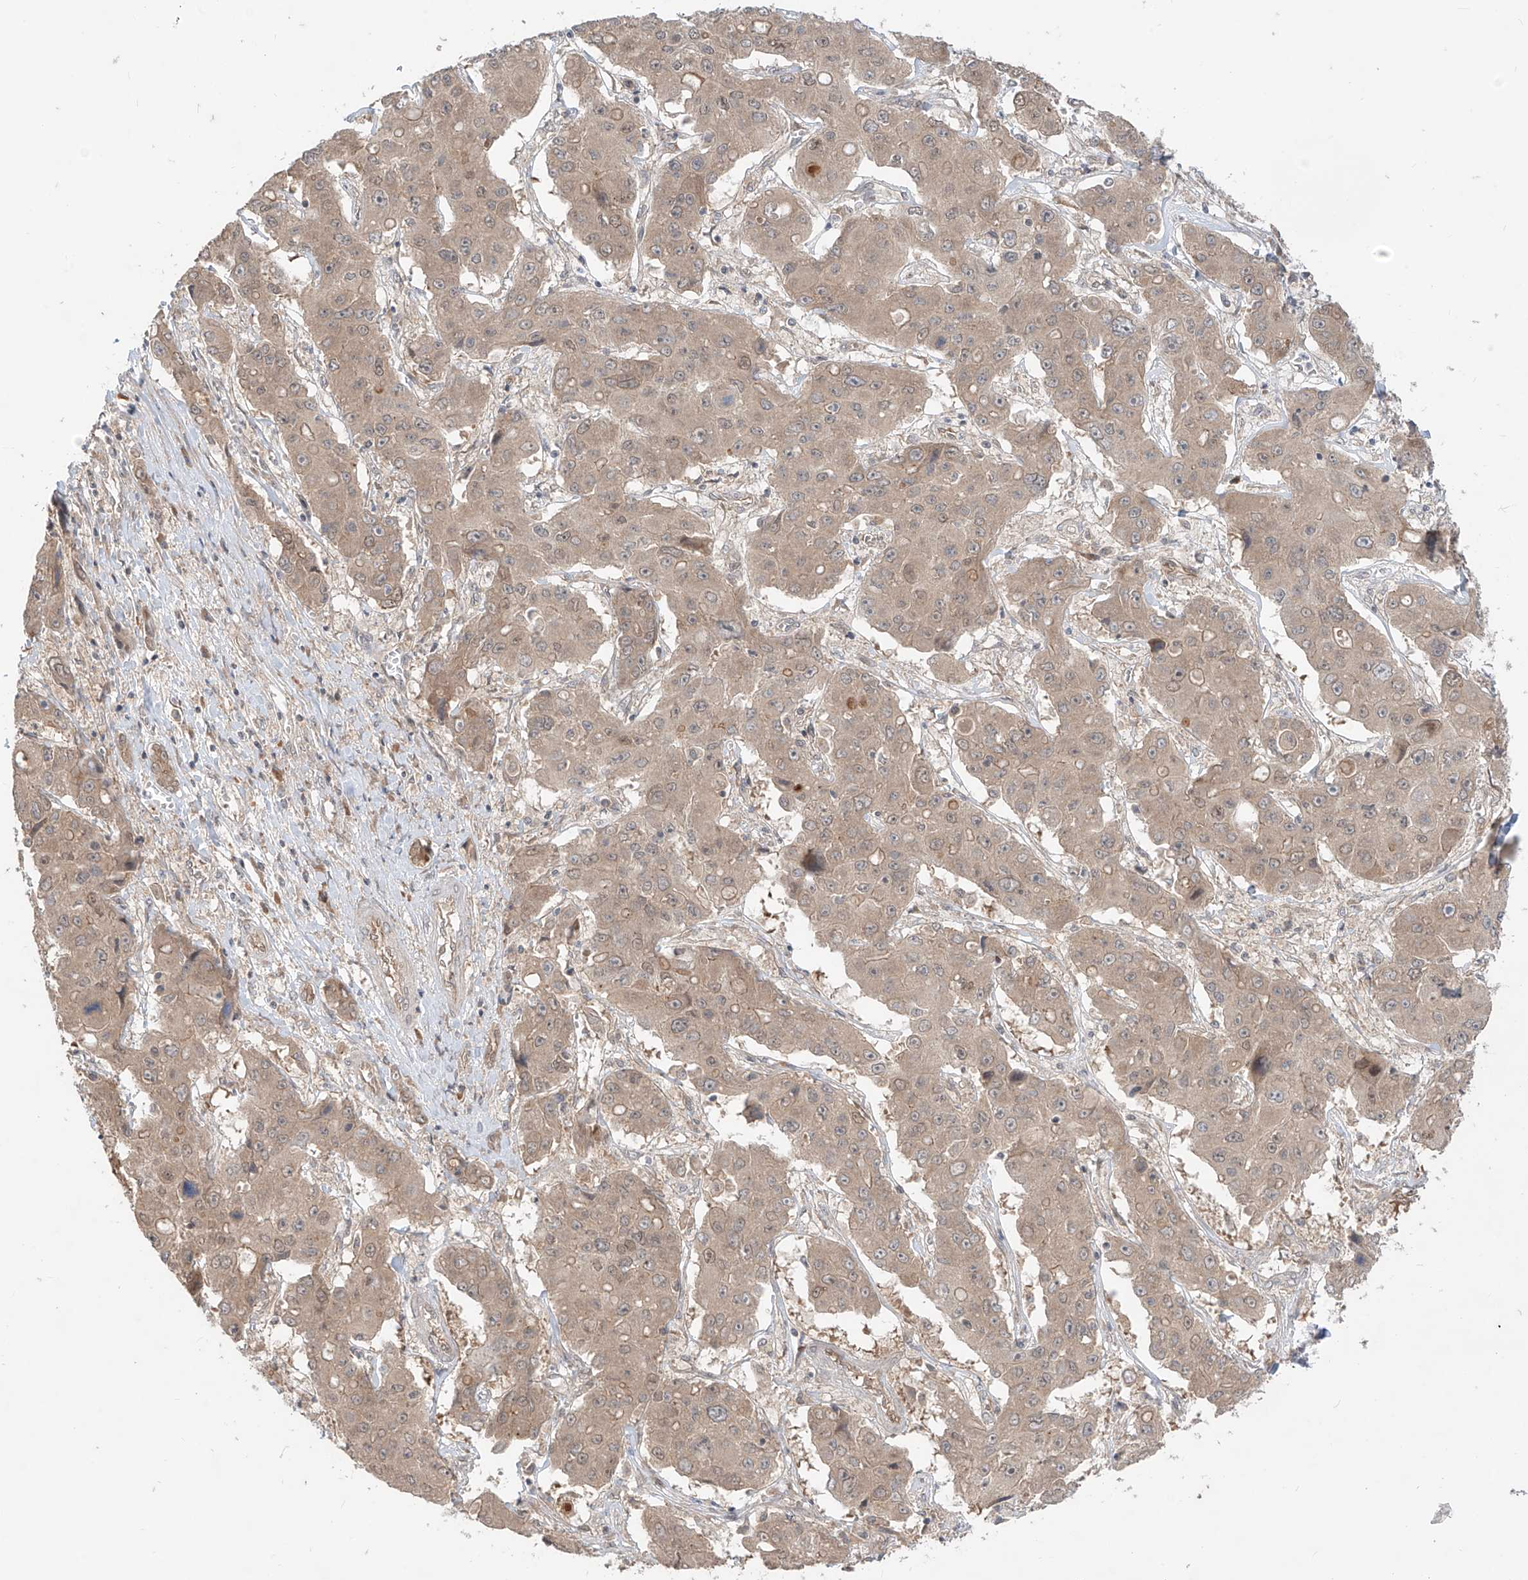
{"staining": {"intensity": "weak", "quantity": ">75%", "location": "cytoplasmic/membranous,nuclear"}, "tissue": "liver cancer", "cell_type": "Tumor cells", "image_type": "cancer", "snomed": [{"axis": "morphology", "description": "Cholangiocarcinoma"}, {"axis": "topography", "description": "Liver"}], "caption": "Cholangiocarcinoma (liver) stained with immunohistochemistry (IHC) shows weak cytoplasmic/membranous and nuclear positivity in approximately >75% of tumor cells.", "gene": "MTUS2", "patient": {"sex": "male", "age": 67}}